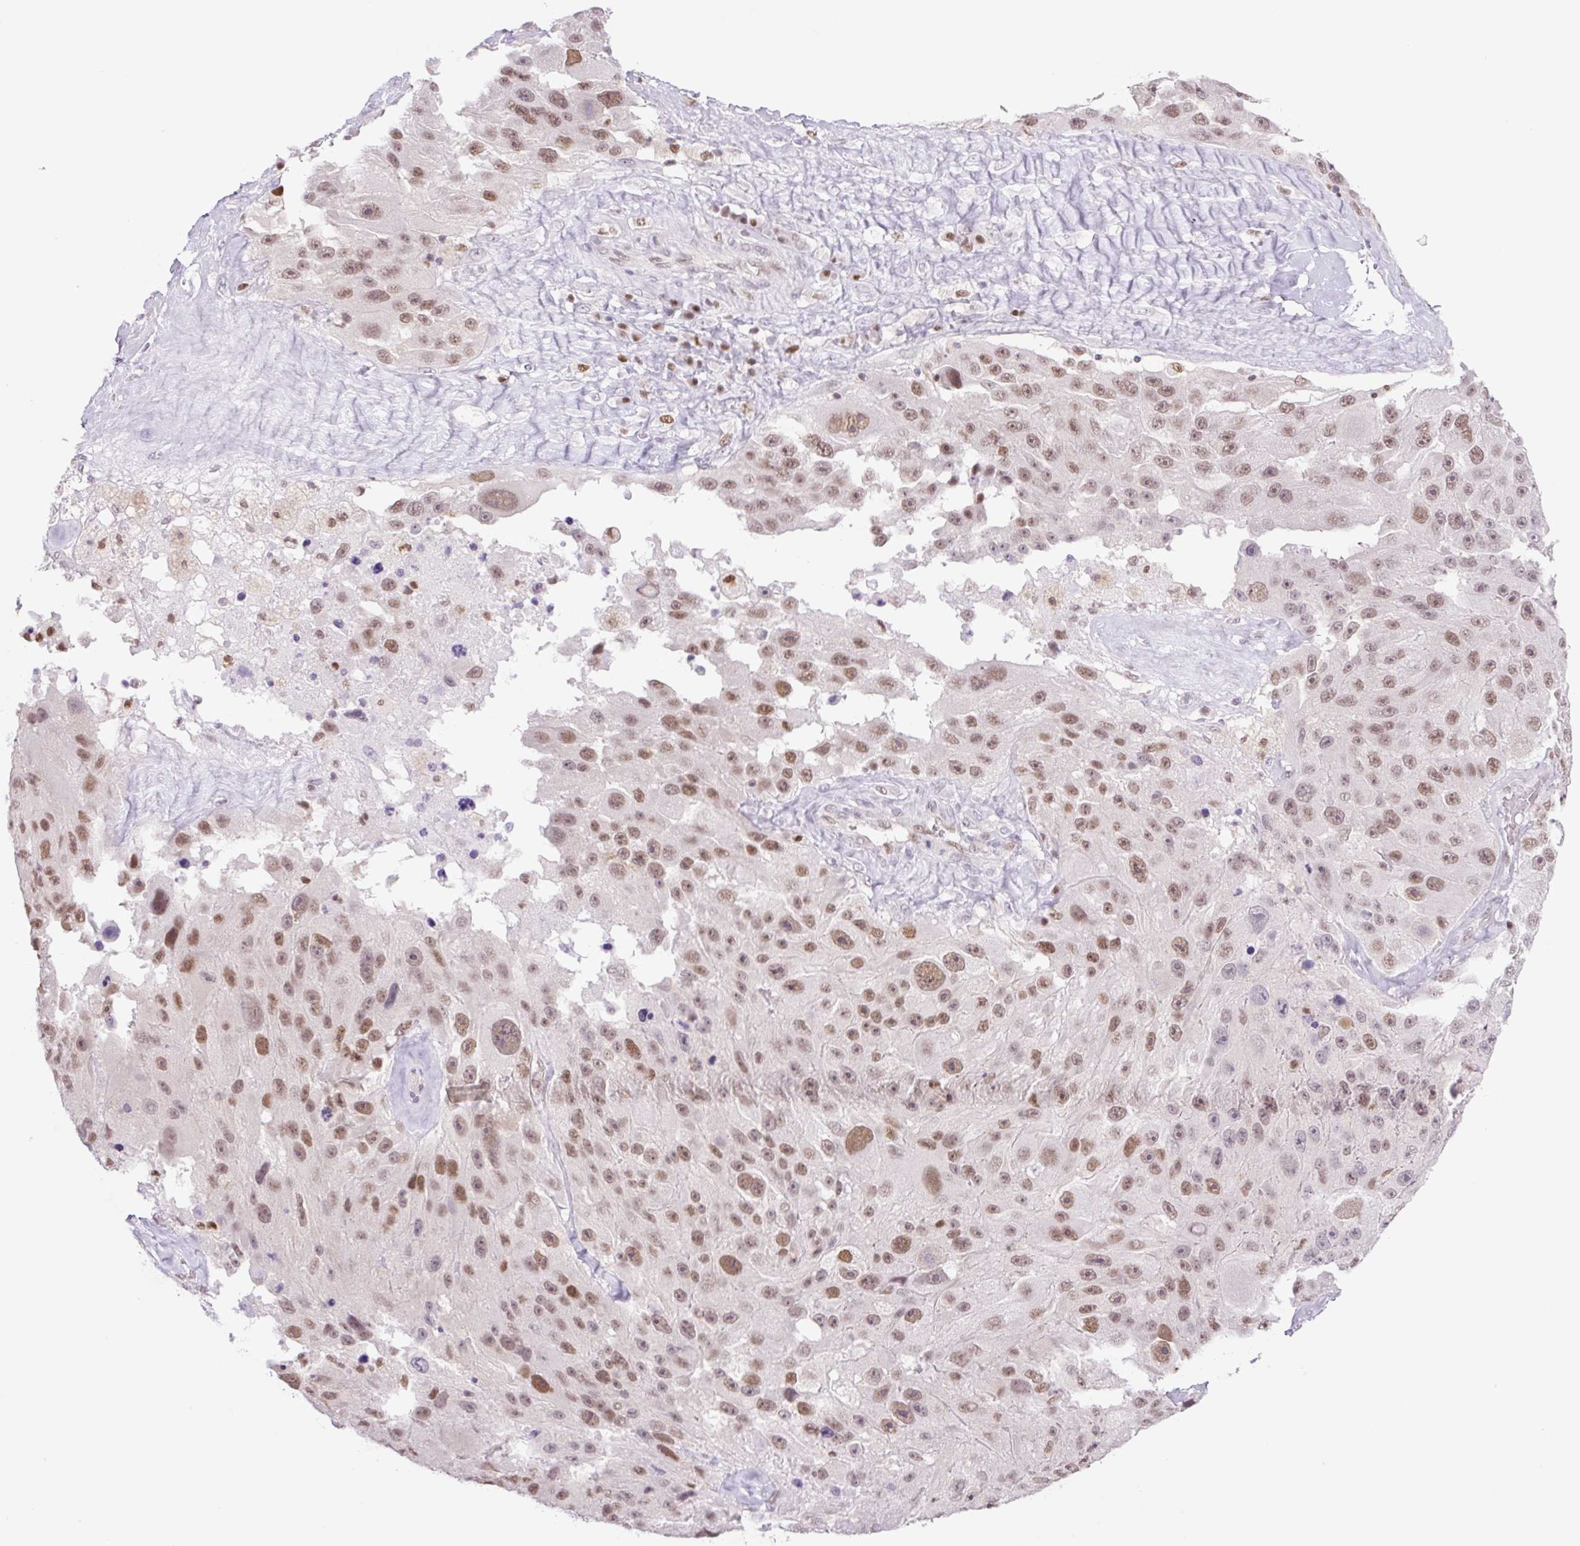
{"staining": {"intensity": "moderate", "quantity": ">75%", "location": "nuclear"}, "tissue": "melanoma", "cell_type": "Tumor cells", "image_type": "cancer", "snomed": [{"axis": "morphology", "description": "Malignant melanoma, Metastatic site"}, {"axis": "topography", "description": "Lymph node"}], "caption": "The image reveals a brown stain indicating the presence of a protein in the nuclear of tumor cells in melanoma. (brown staining indicates protein expression, while blue staining denotes nuclei).", "gene": "TLE3", "patient": {"sex": "male", "age": 62}}